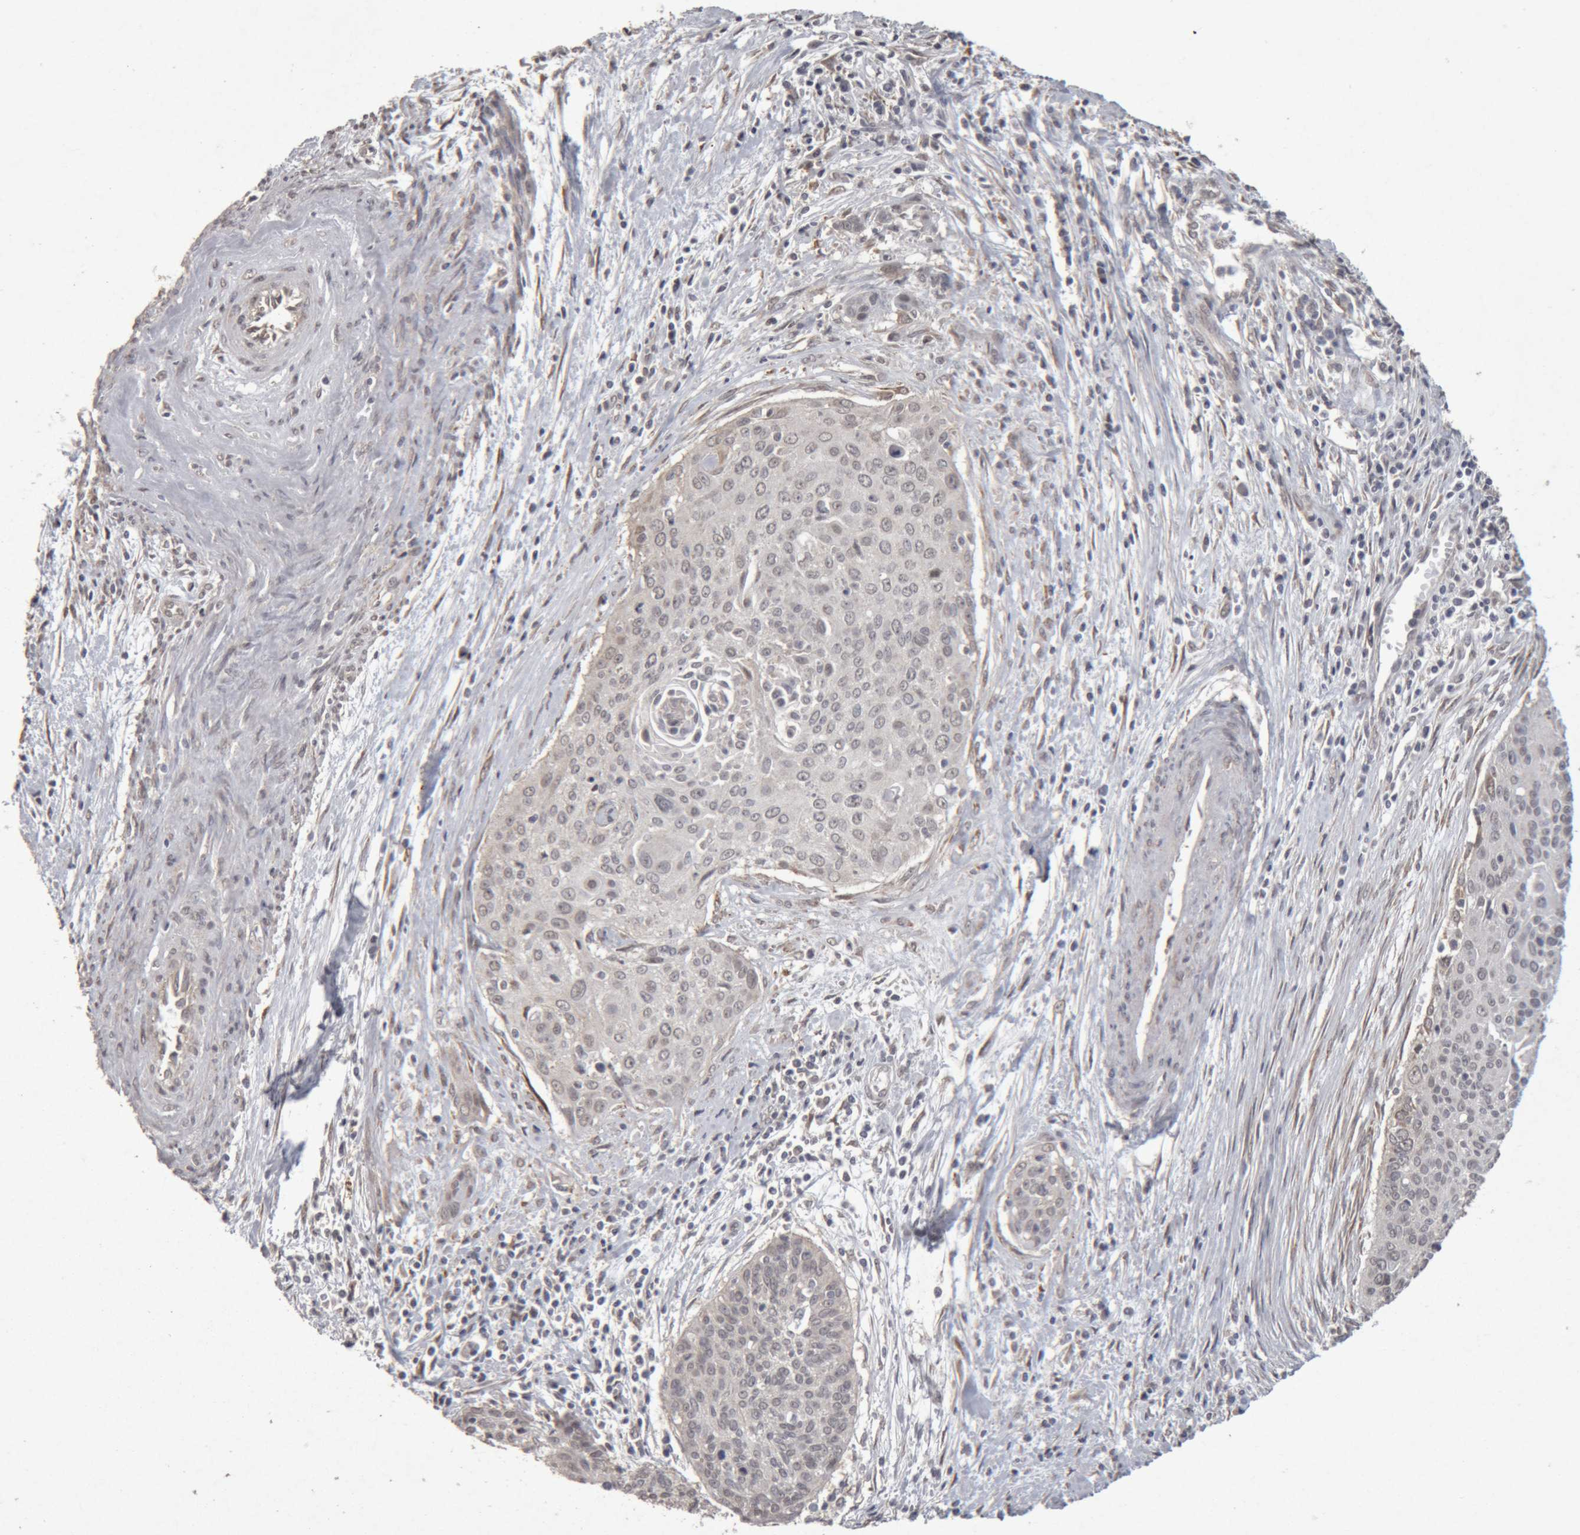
{"staining": {"intensity": "negative", "quantity": "none", "location": "none"}, "tissue": "cervical cancer", "cell_type": "Tumor cells", "image_type": "cancer", "snomed": [{"axis": "morphology", "description": "Squamous cell carcinoma, NOS"}, {"axis": "topography", "description": "Cervix"}], "caption": "Cervical cancer stained for a protein using immunohistochemistry shows no expression tumor cells.", "gene": "MEP1A", "patient": {"sex": "female", "age": 55}}